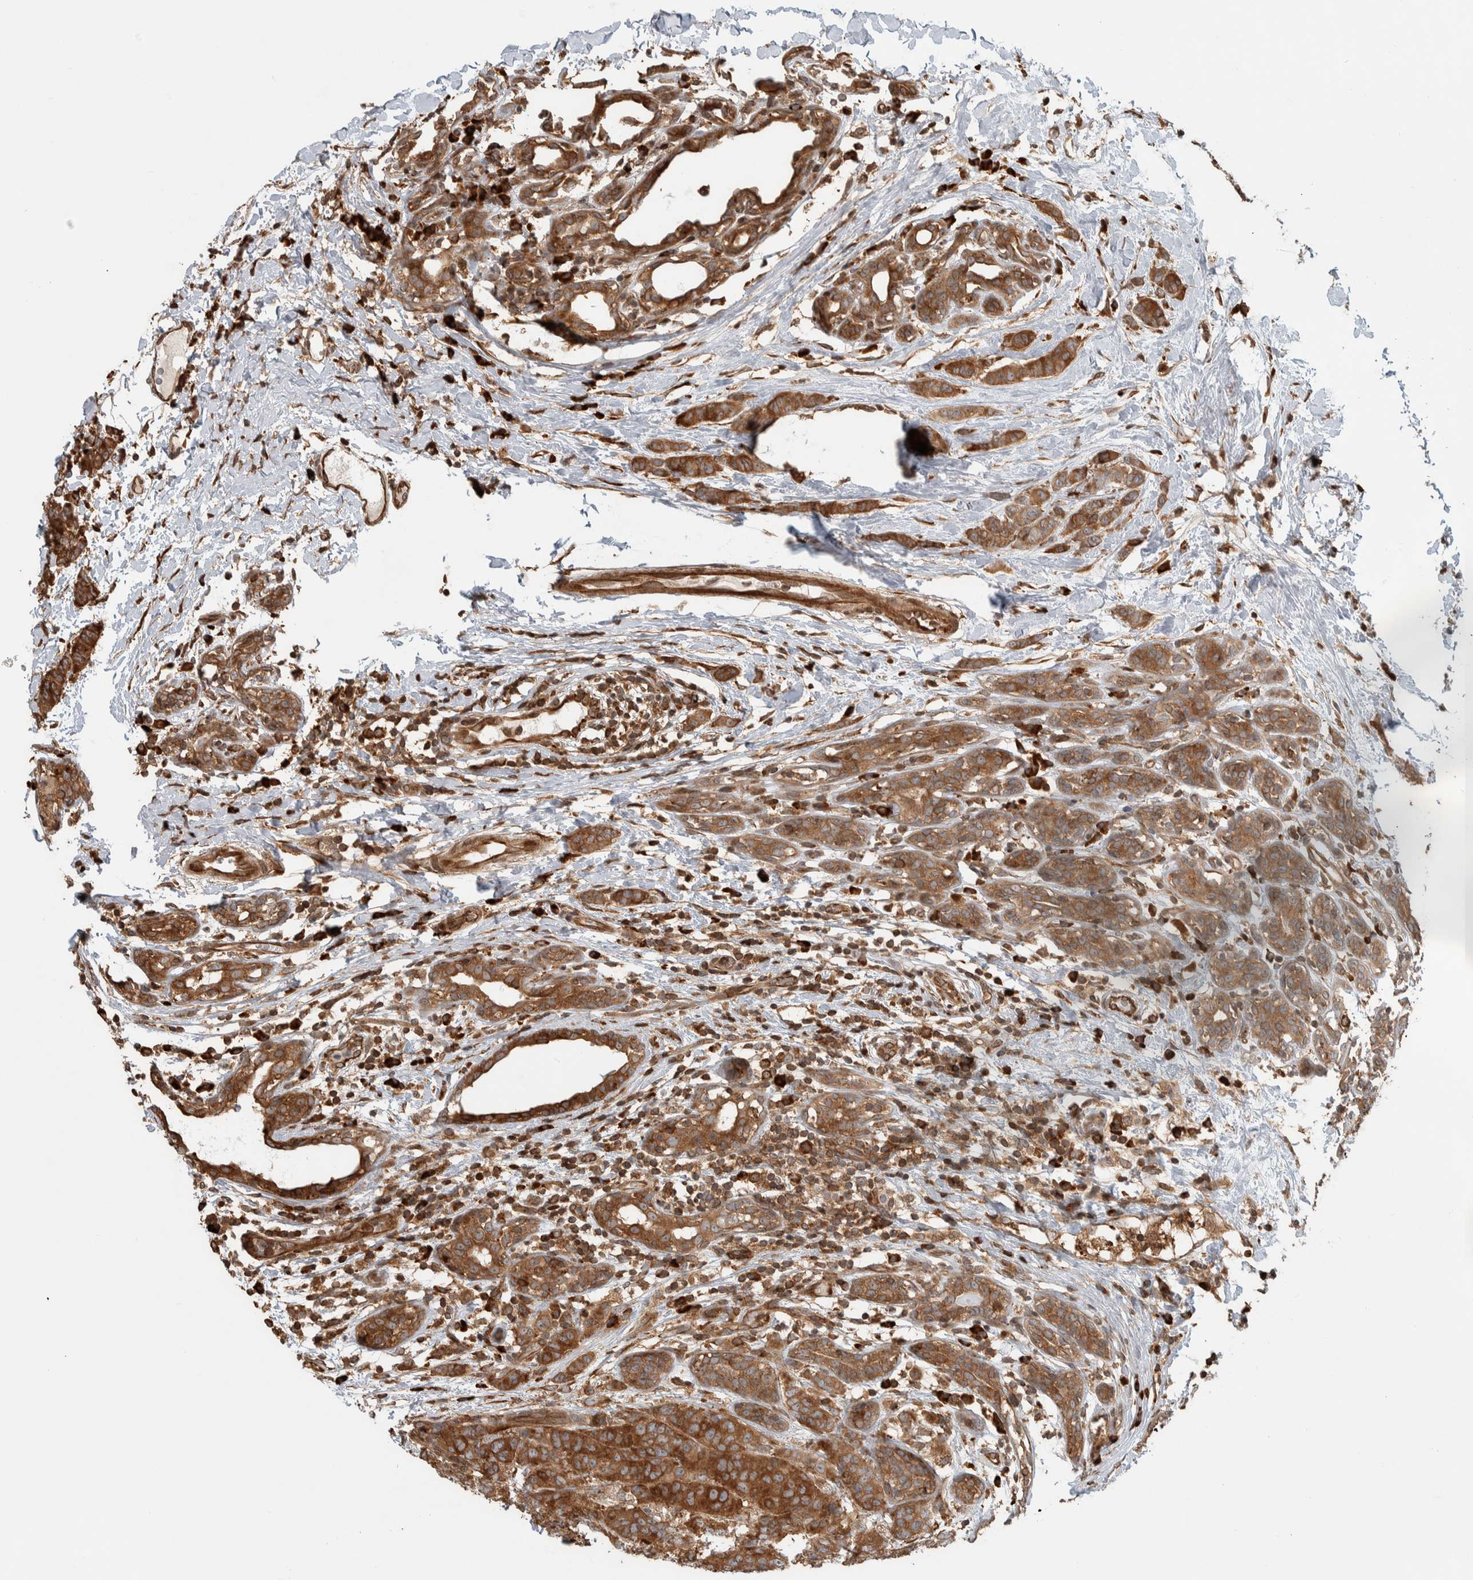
{"staining": {"intensity": "moderate", "quantity": ">75%", "location": "cytoplasmic/membranous"}, "tissue": "breast cancer", "cell_type": "Tumor cells", "image_type": "cancer", "snomed": [{"axis": "morphology", "description": "Normal tissue, NOS"}, {"axis": "morphology", "description": "Duct carcinoma"}, {"axis": "topography", "description": "Breast"}], "caption": "The photomicrograph exhibits immunohistochemical staining of breast intraductal carcinoma. There is moderate cytoplasmic/membranous expression is appreciated in approximately >75% of tumor cells.", "gene": "CNTROB", "patient": {"sex": "female", "age": 40}}